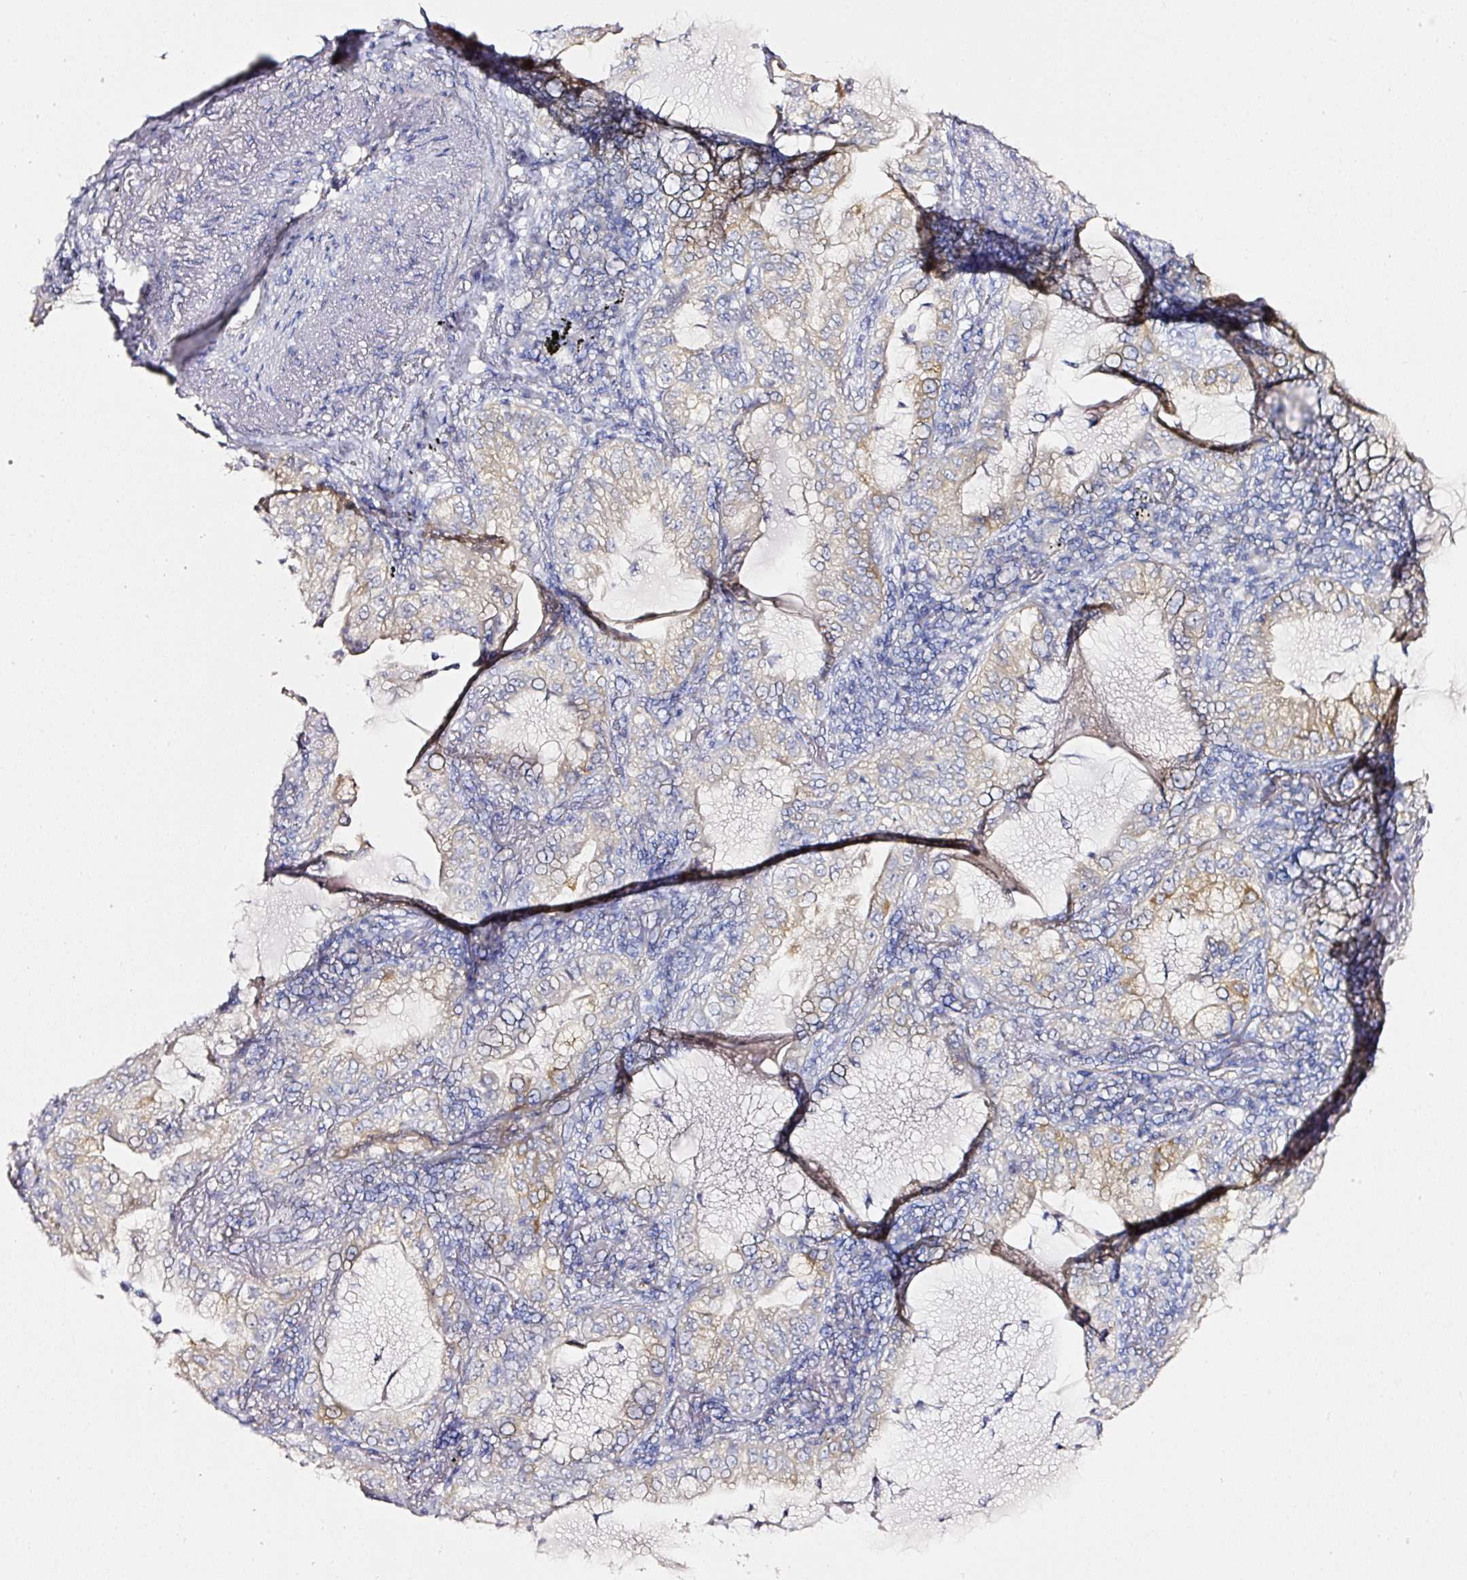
{"staining": {"intensity": "moderate", "quantity": "<25%", "location": "cytoplasmic/membranous"}, "tissue": "lung cancer", "cell_type": "Tumor cells", "image_type": "cancer", "snomed": [{"axis": "morphology", "description": "Adenocarcinoma, NOS"}, {"axis": "topography", "description": "Lung"}], "caption": "Immunohistochemistry (IHC) (DAB (3,3'-diaminobenzidine)) staining of human lung cancer exhibits moderate cytoplasmic/membranous protein positivity in approximately <25% of tumor cells.", "gene": "PDXDC1", "patient": {"sex": "female", "age": 73}}